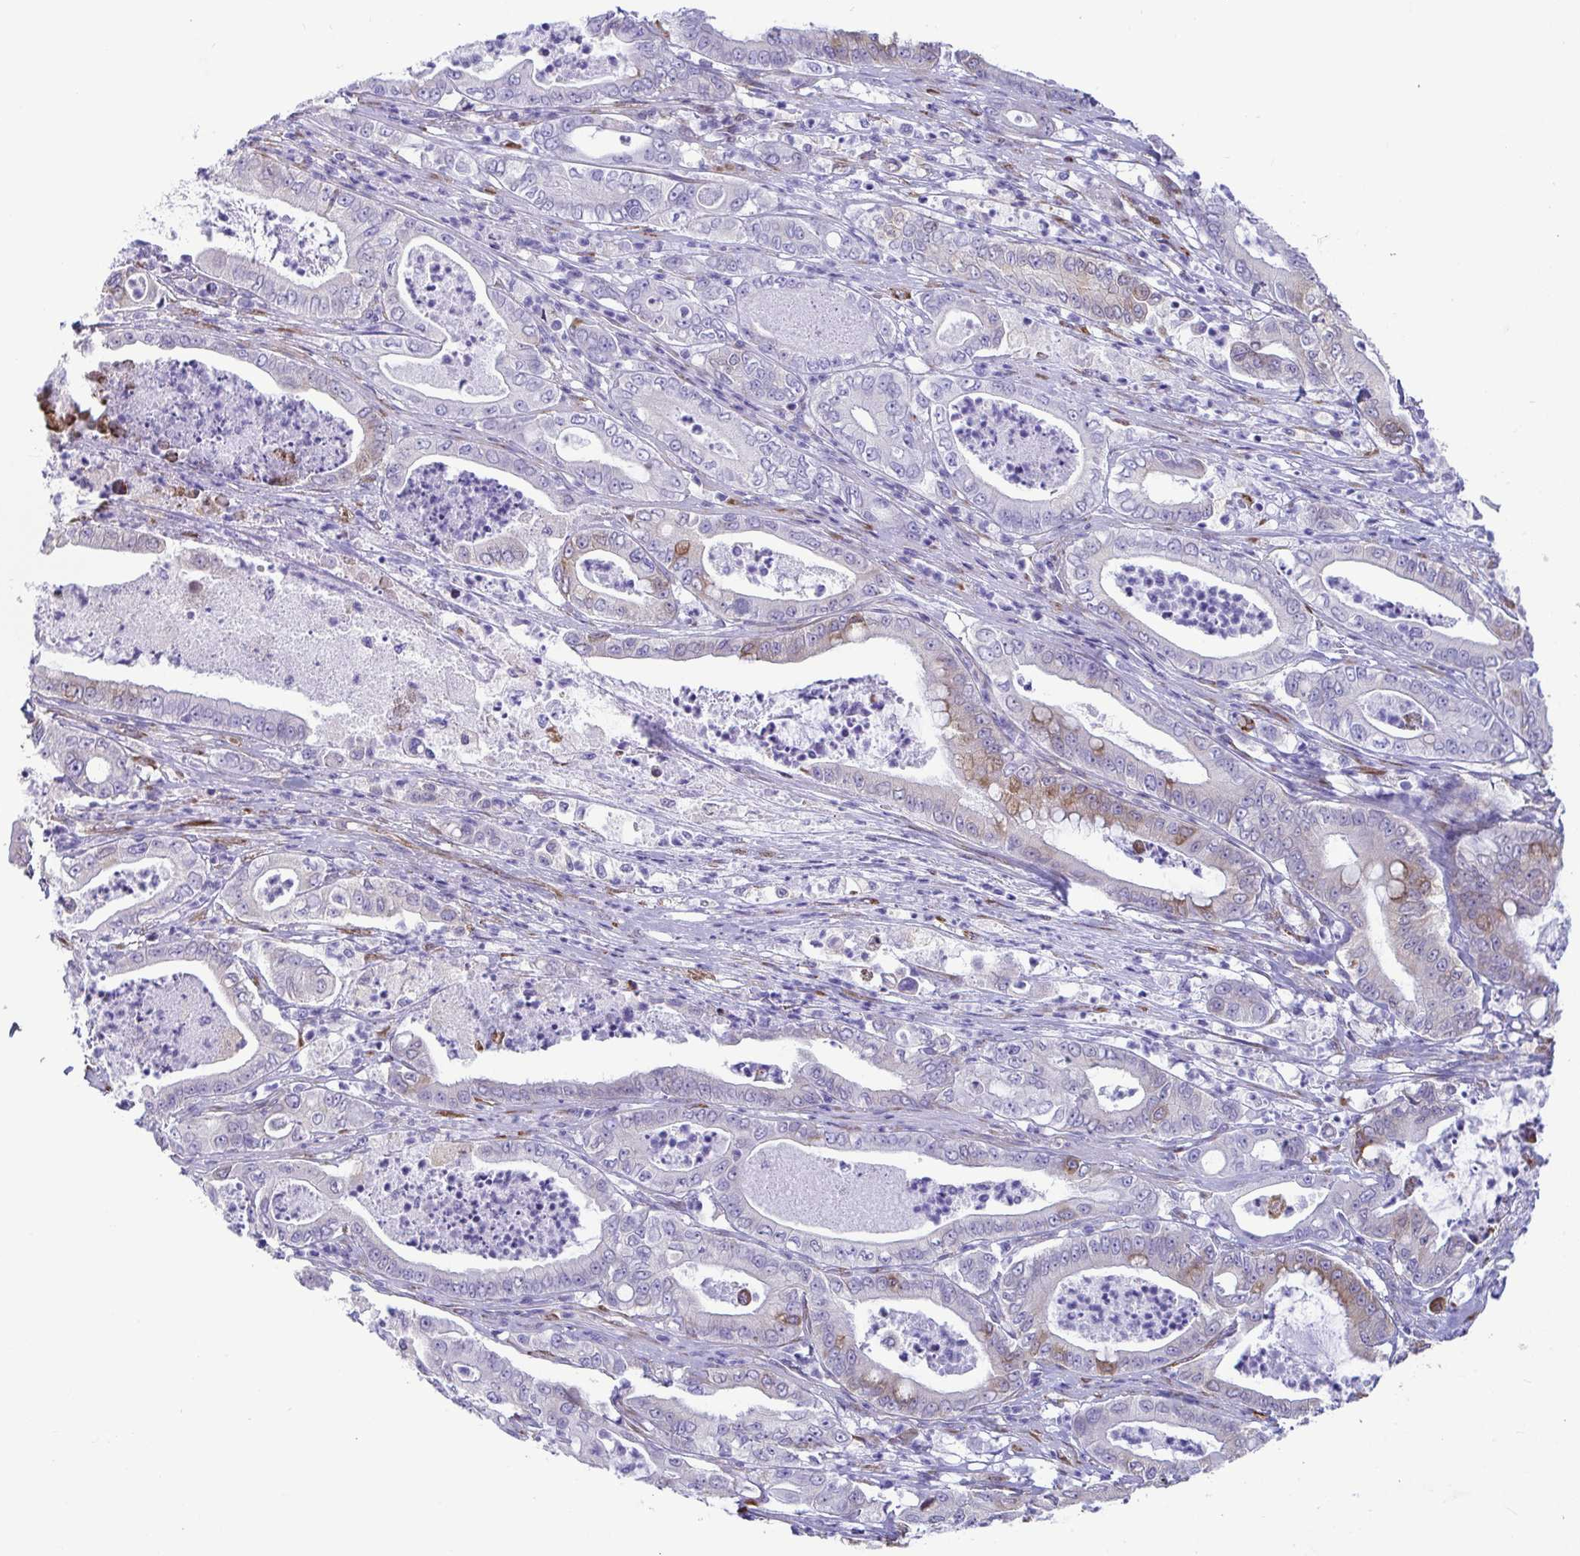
{"staining": {"intensity": "moderate", "quantity": "<25%", "location": "cytoplasmic/membranous"}, "tissue": "pancreatic cancer", "cell_type": "Tumor cells", "image_type": "cancer", "snomed": [{"axis": "morphology", "description": "Adenocarcinoma, NOS"}, {"axis": "topography", "description": "Pancreas"}], "caption": "Immunohistochemistry of adenocarcinoma (pancreatic) exhibits low levels of moderate cytoplasmic/membranous positivity in about <25% of tumor cells.", "gene": "ASPH", "patient": {"sex": "male", "age": 71}}